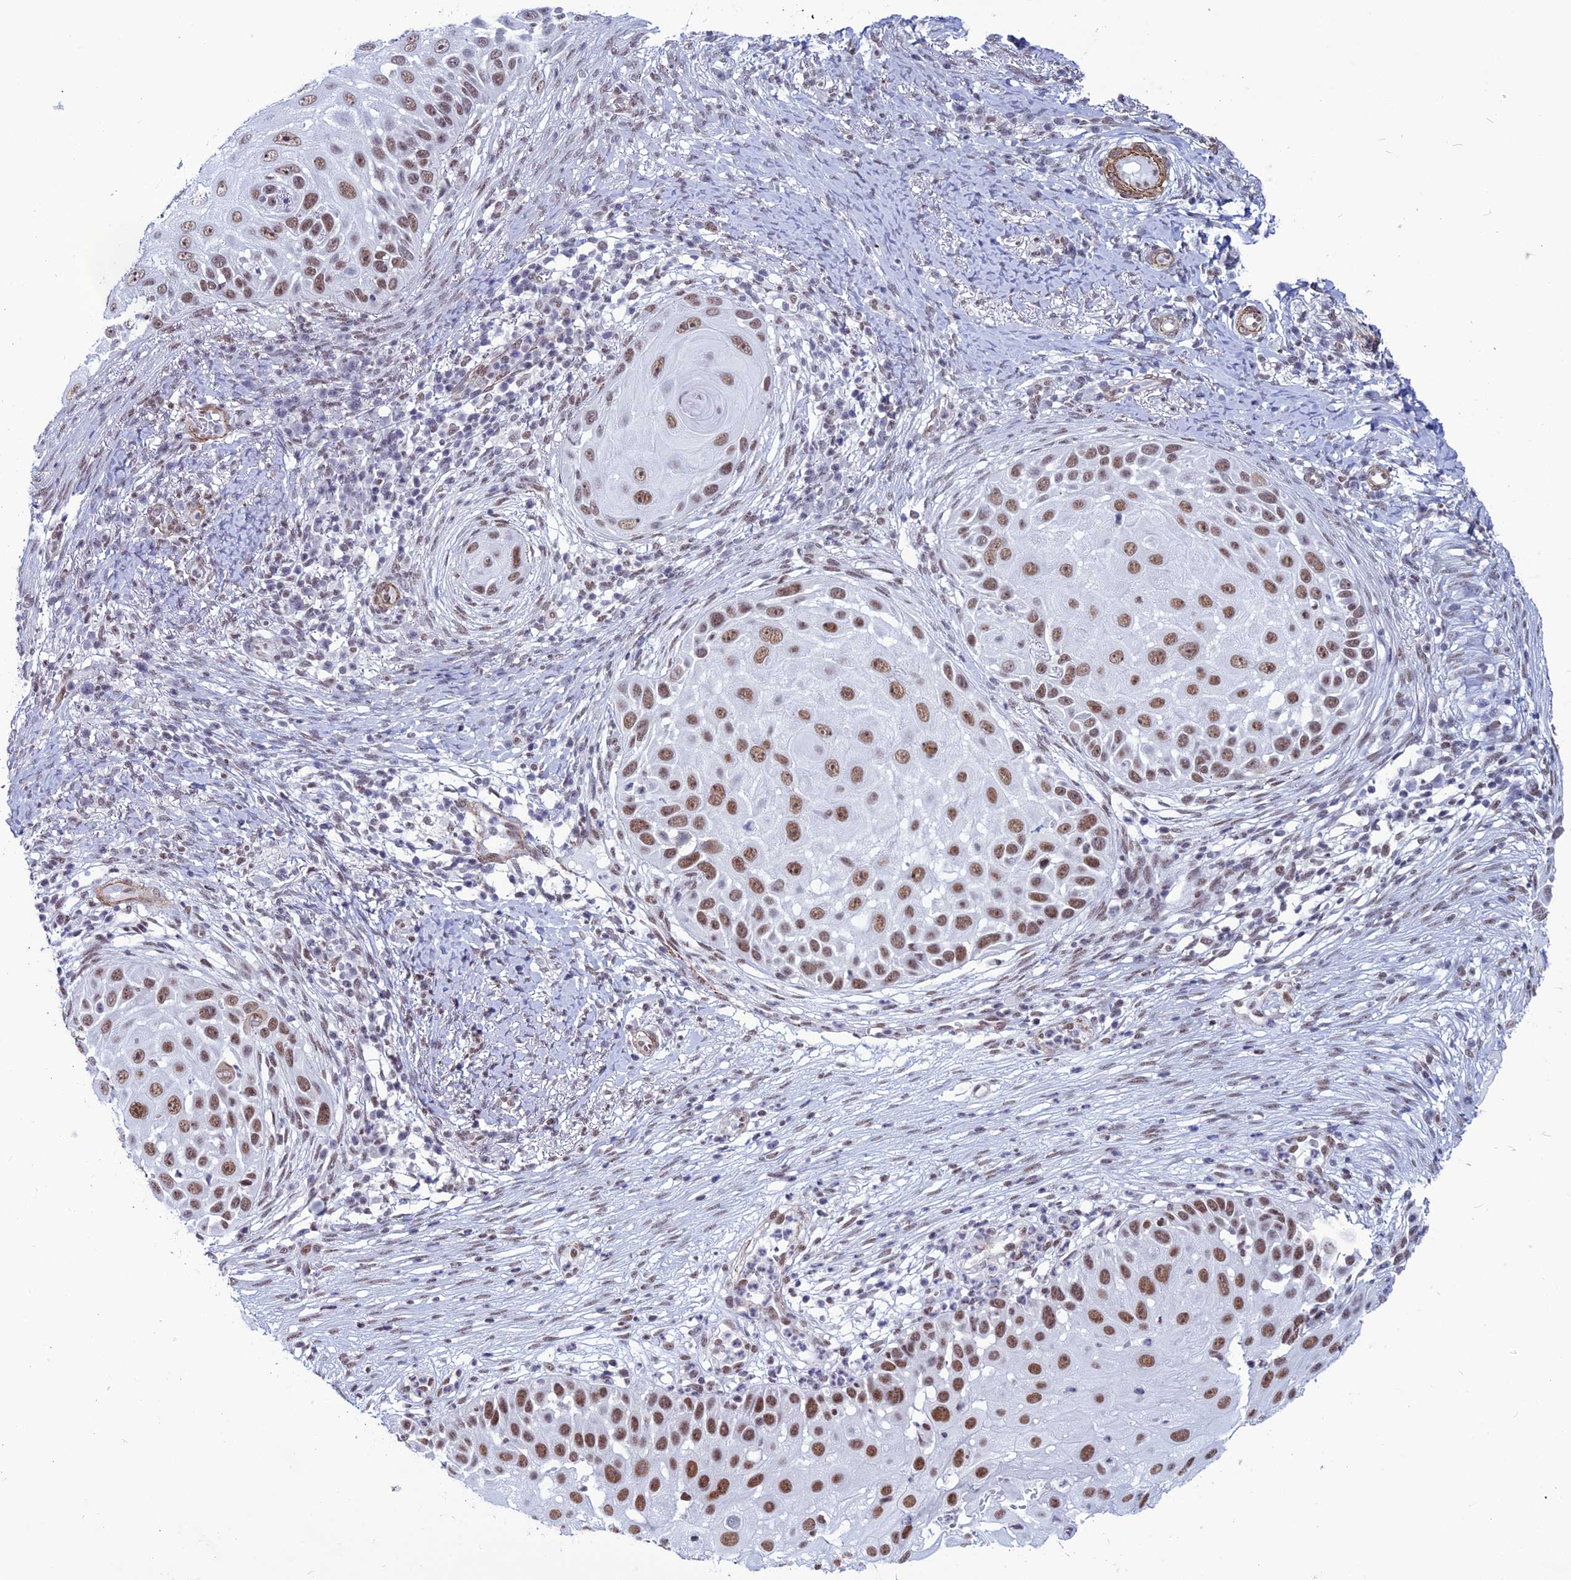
{"staining": {"intensity": "moderate", "quantity": ">75%", "location": "nuclear"}, "tissue": "skin cancer", "cell_type": "Tumor cells", "image_type": "cancer", "snomed": [{"axis": "morphology", "description": "Squamous cell carcinoma, NOS"}, {"axis": "topography", "description": "Skin"}], "caption": "An immunohistochemistry image of neoplastic tissue is shown. Protein staining in brown labels moderate nuclear positivity in skin squamous cell carcinoma within tumor cells.", "gene": "U2AF1", "patient": {"sex": "female", "age": 44}}